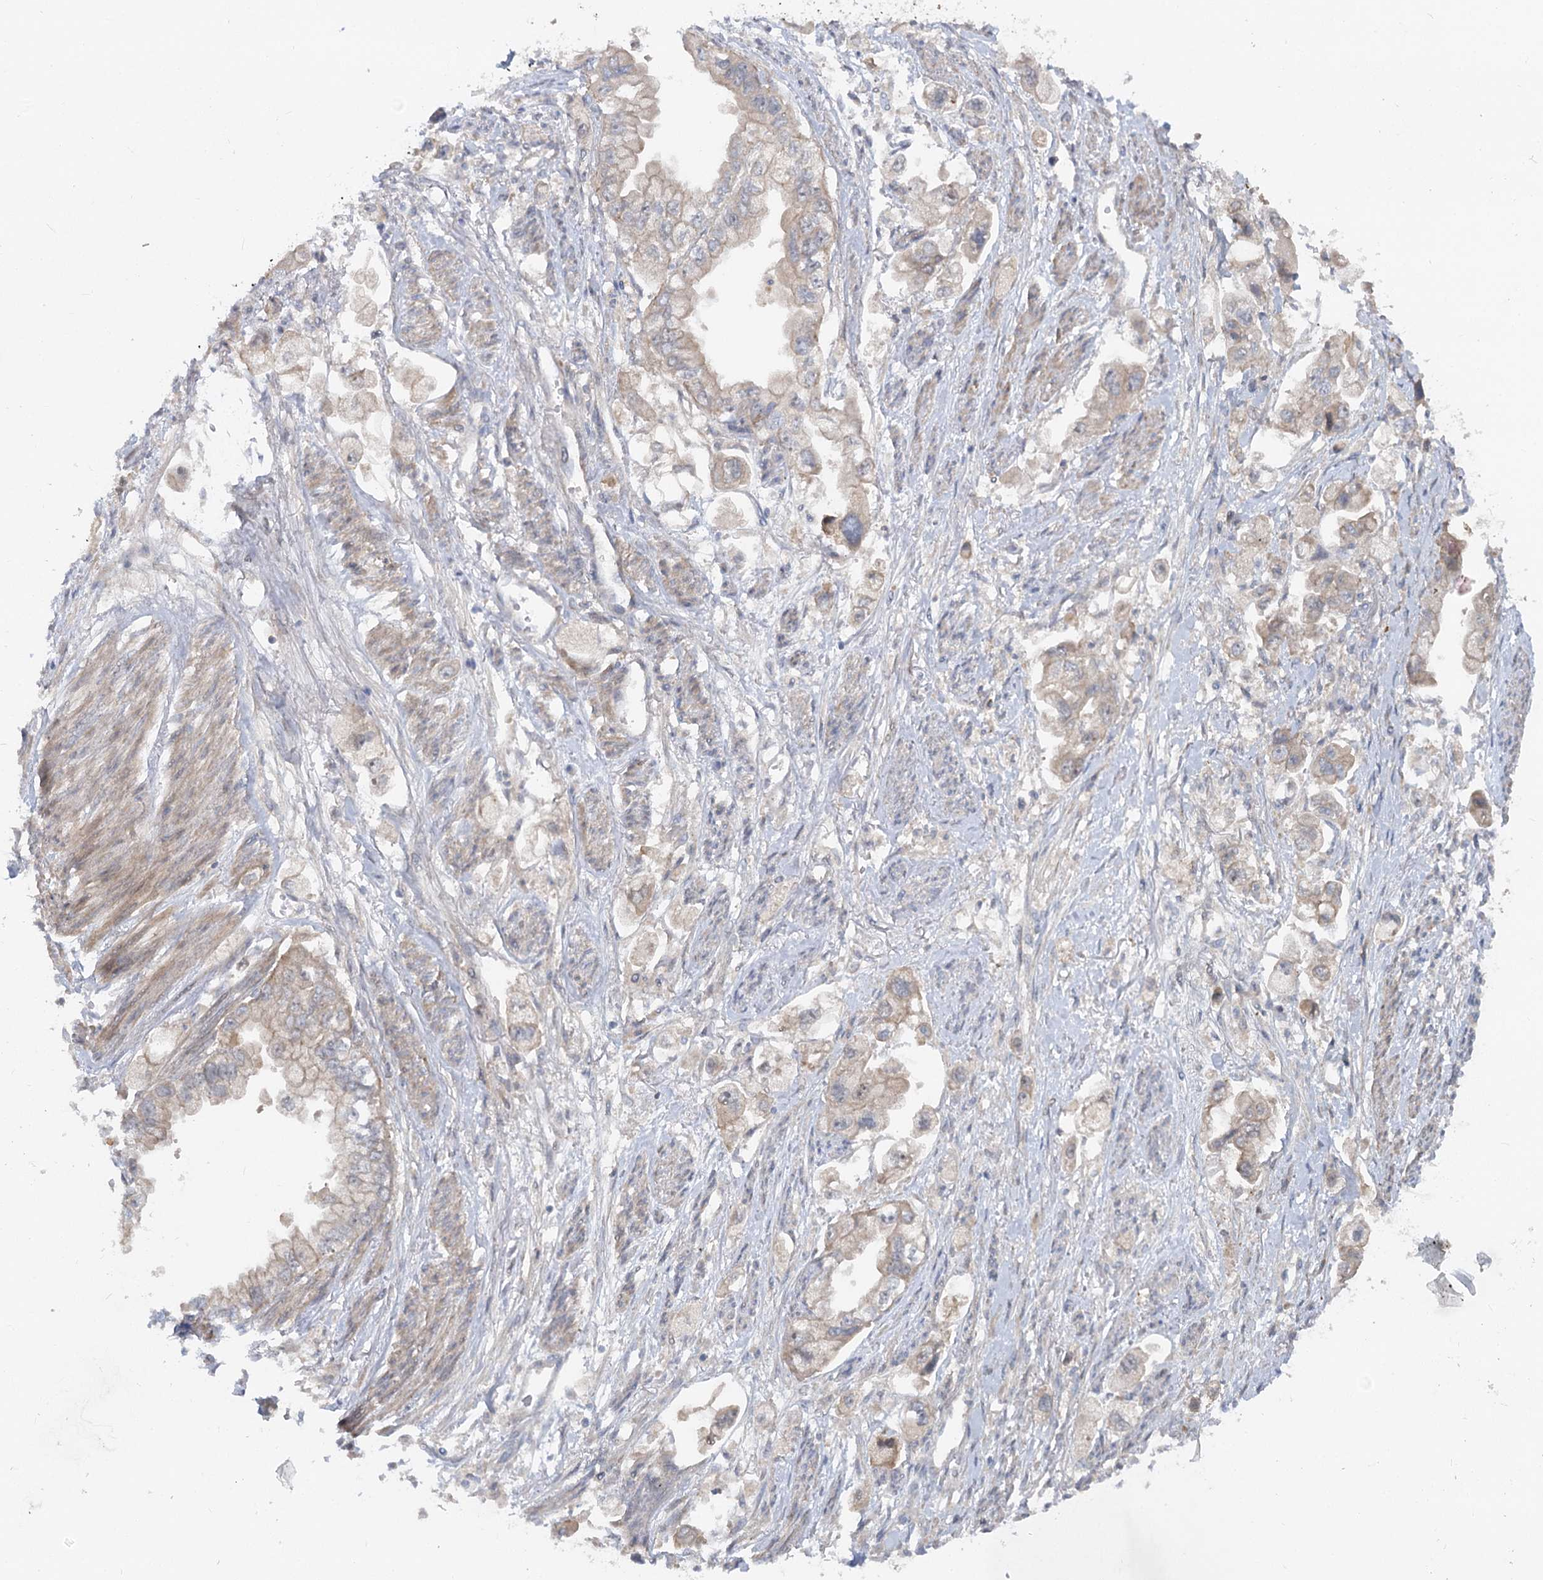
{"staining": {"intensity": "weak", "quantity": "25%-75%", "location": "cytoplasmic/membranous"}, "tissue": "stomach cancer", "cell_type": "Tumor cells", "image_type": "cancer", "snomed": [{"axis": "morphology", "description": "Adenocarcinoma, NOS"}, {"axis": "topography", "description": "Stomach"}], "caption": "An immunohistochemistry (IHC) photomicrograph of neoplastic tissue is shown. Protein staining in brown shows weak cytoplasmic/membranous positivity in stomach cancer within tumor cells. The staining was performed using DAB, with brown indicating positive protein expression. Nuclei are stained blue with hematoxylin.", "gene": "FGF19", "patient": {"sex": "male", "age": 62}}